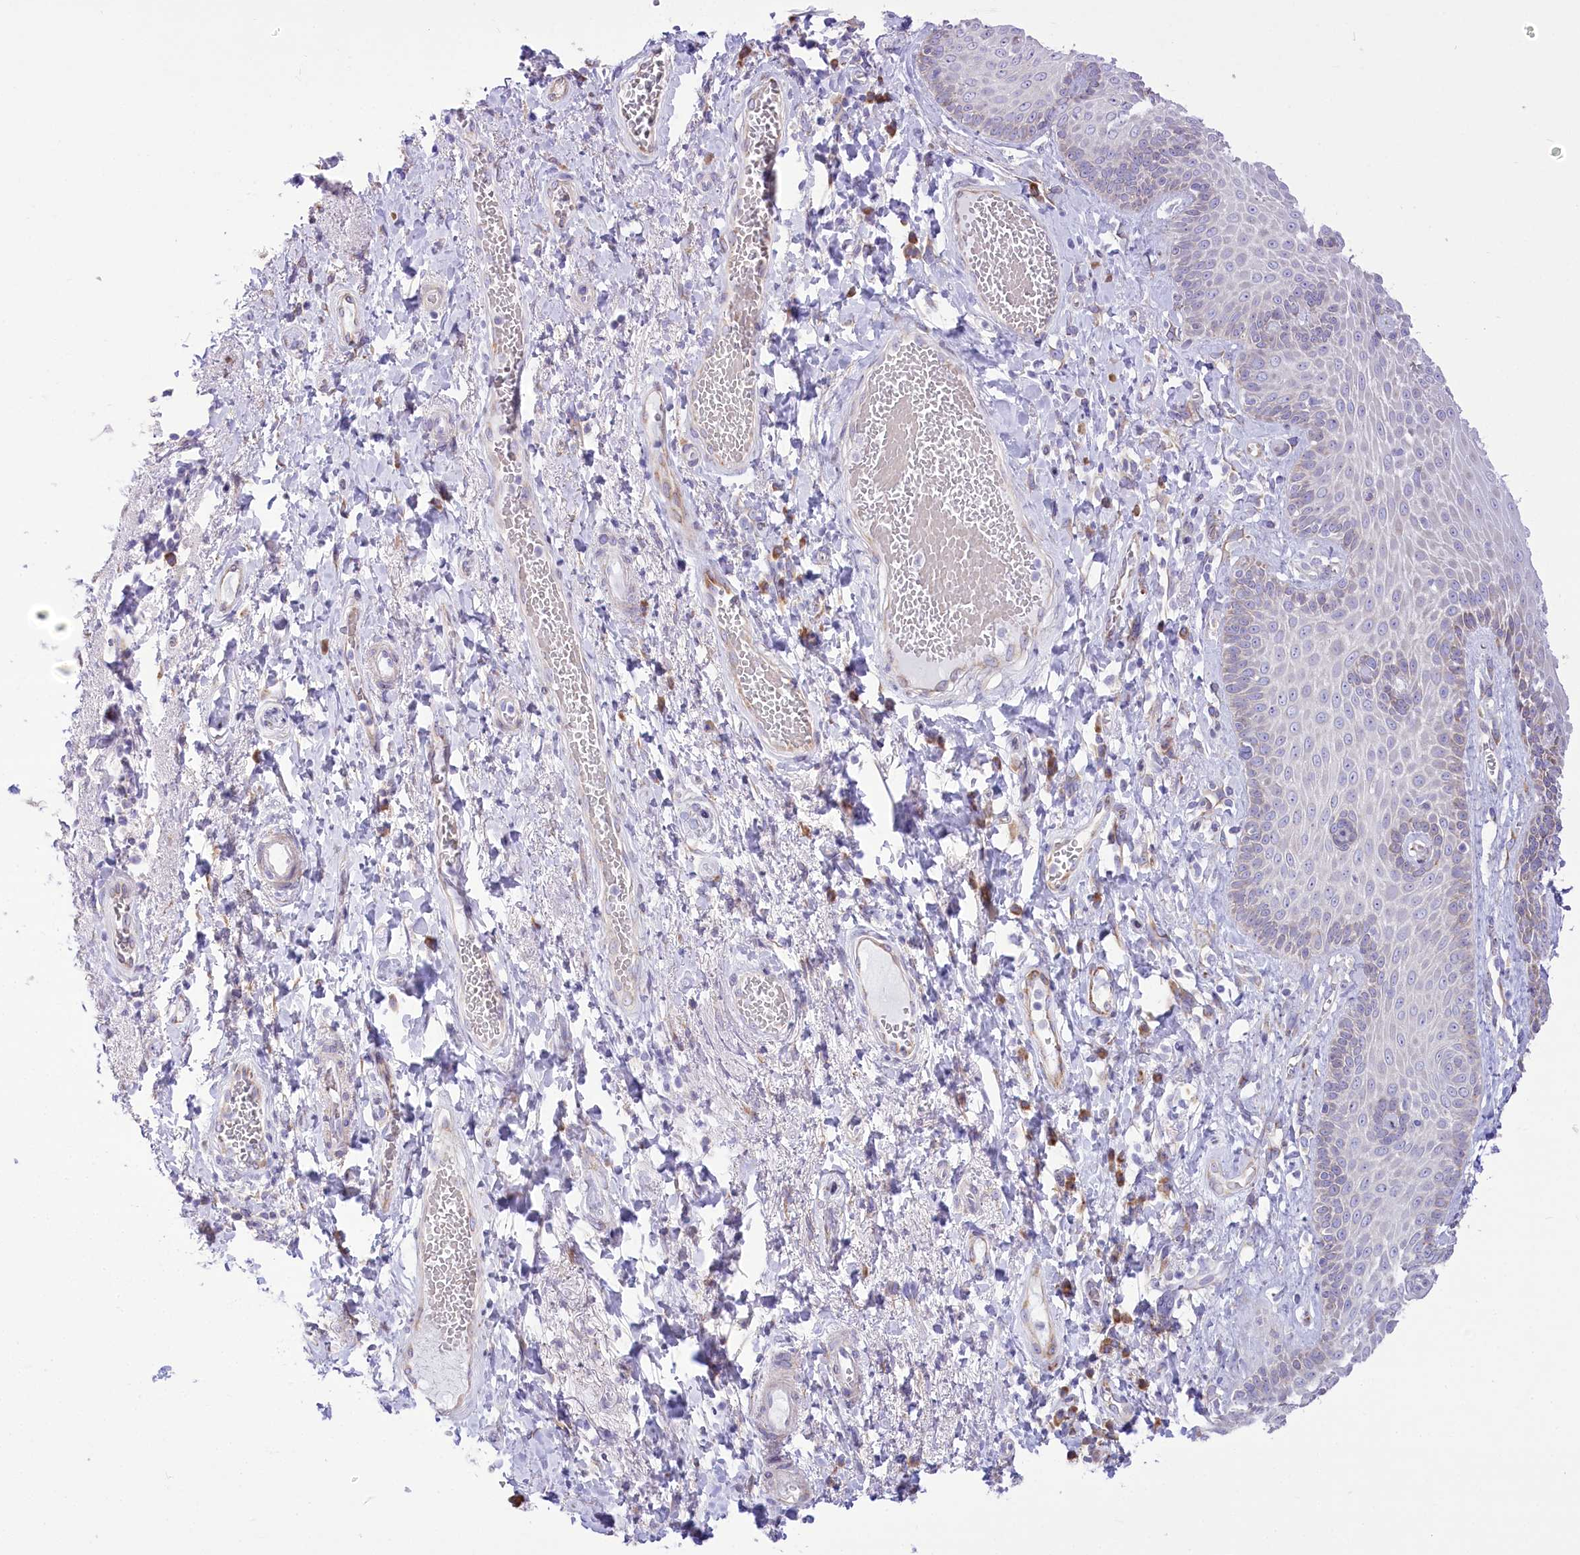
{"staining": {"intensity": "moderate", "quantity": "<25%", "location": "cytoplasmic/membranous"}, "tissue": "skin", "cell_type": "Epidermal cells", "image_type": "normal", "snomed": [{"axis": "morphology", "description": "Normal tissue, NOS"}, {"axis": "topography", "description": "Anal"}], "caption": "Immunohistochemistry staining of normal skin, which displays low levels of moderate cytoplasmic/membranous expression in approximately <25% of epidermal cells indicating moderate cytoplasmic/membranous protein staining. The staining was performed using DAB (brown) for protein detection and nuclei were counterstained in hematoxylin (blue).", "gene": "STT3B", "patient": {"sex": "male", "age": 69}}